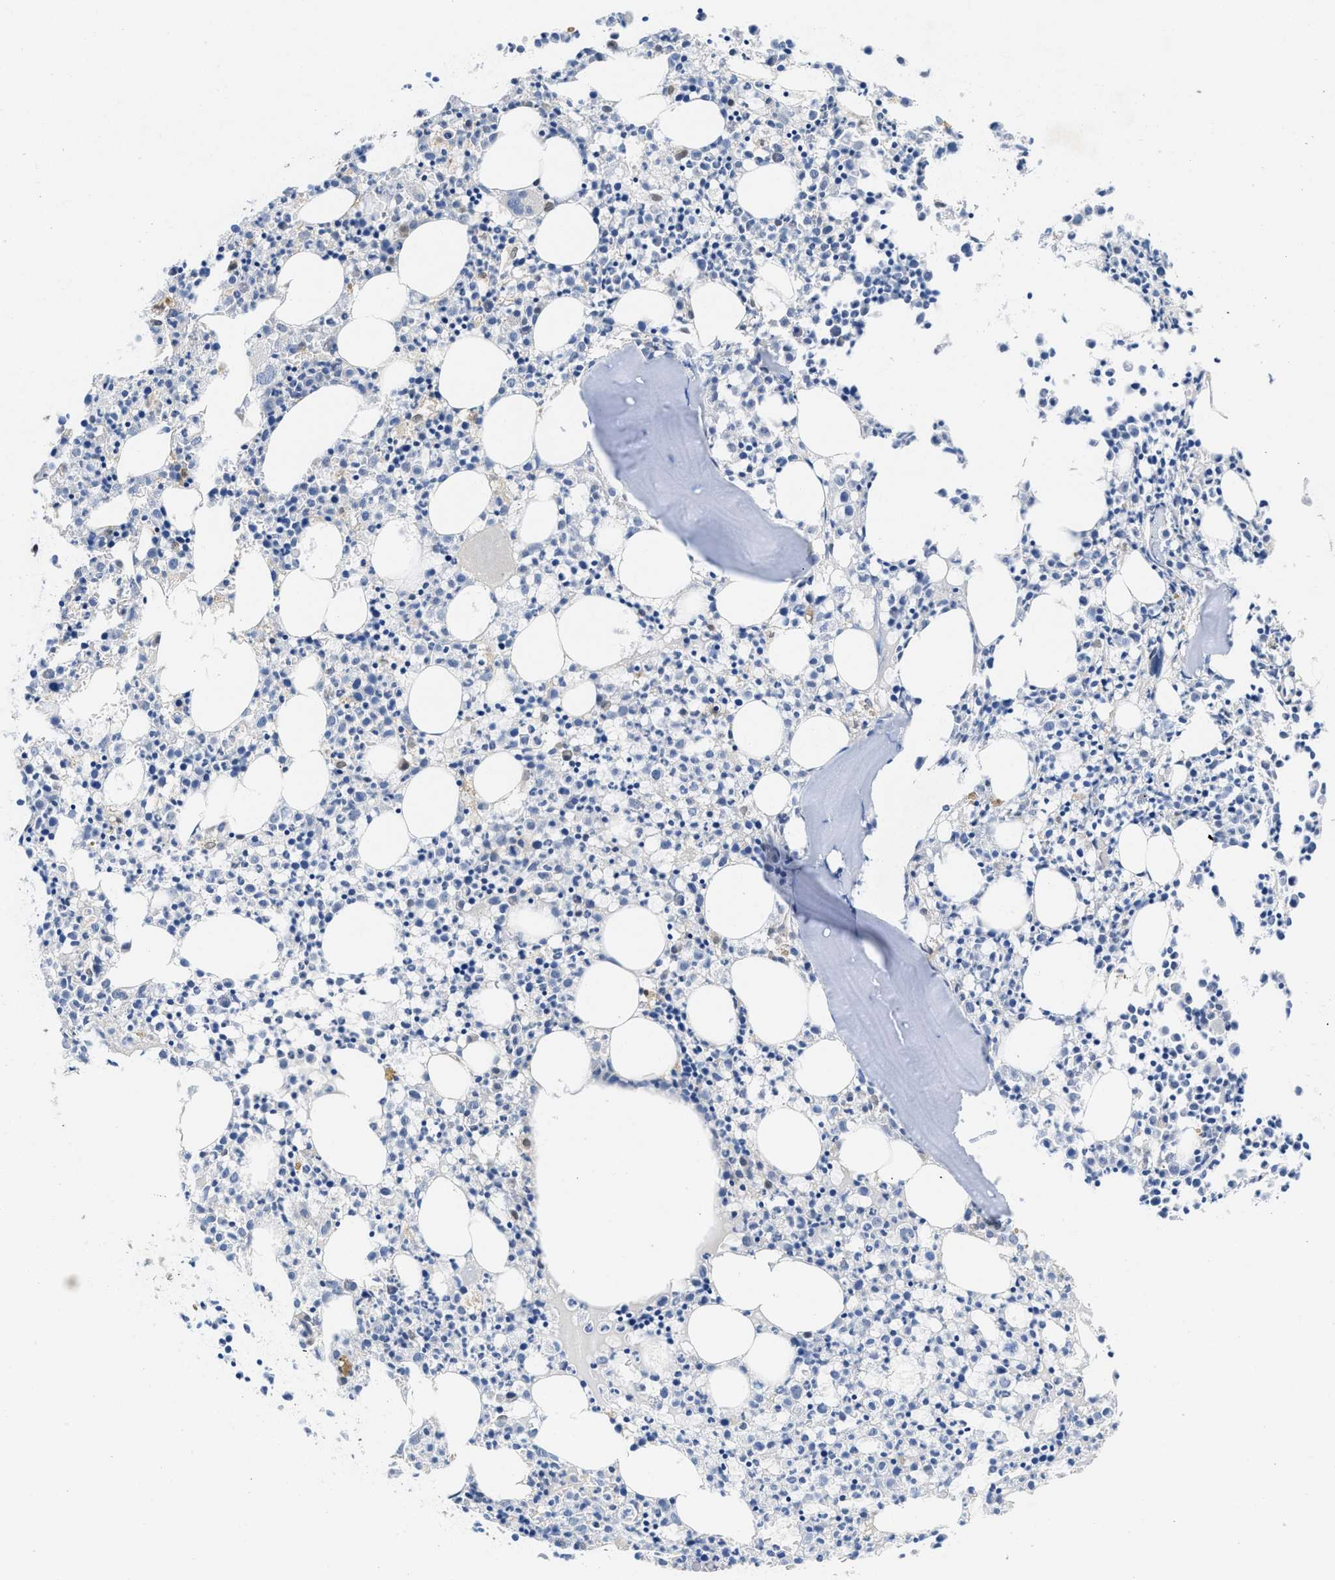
{"staining": {"intensity": "moderate", "quantity": "<25%", "location": "cytoplasmic/membranous"}, "tissue": "bone marrow", "cell_type": "Hematopoietic cells", "image_type": "normal", "snomed": [{"axis": "morphology", "description": "Normal tissue, NOS"}, {"axis": "morphology", "description": "Inflammation, NOS"}, {"axis": "topography", "description": "Bone marrow"}], "caption": "The micrograph displays immunohistochemical staining of normal bone marrow. There is moderate cytoplasmic/membranous positivity is identified in about <25% of hematopoietic cells.", "gene": "CBR1", "patient": {"sex": "male", "age": 25}}